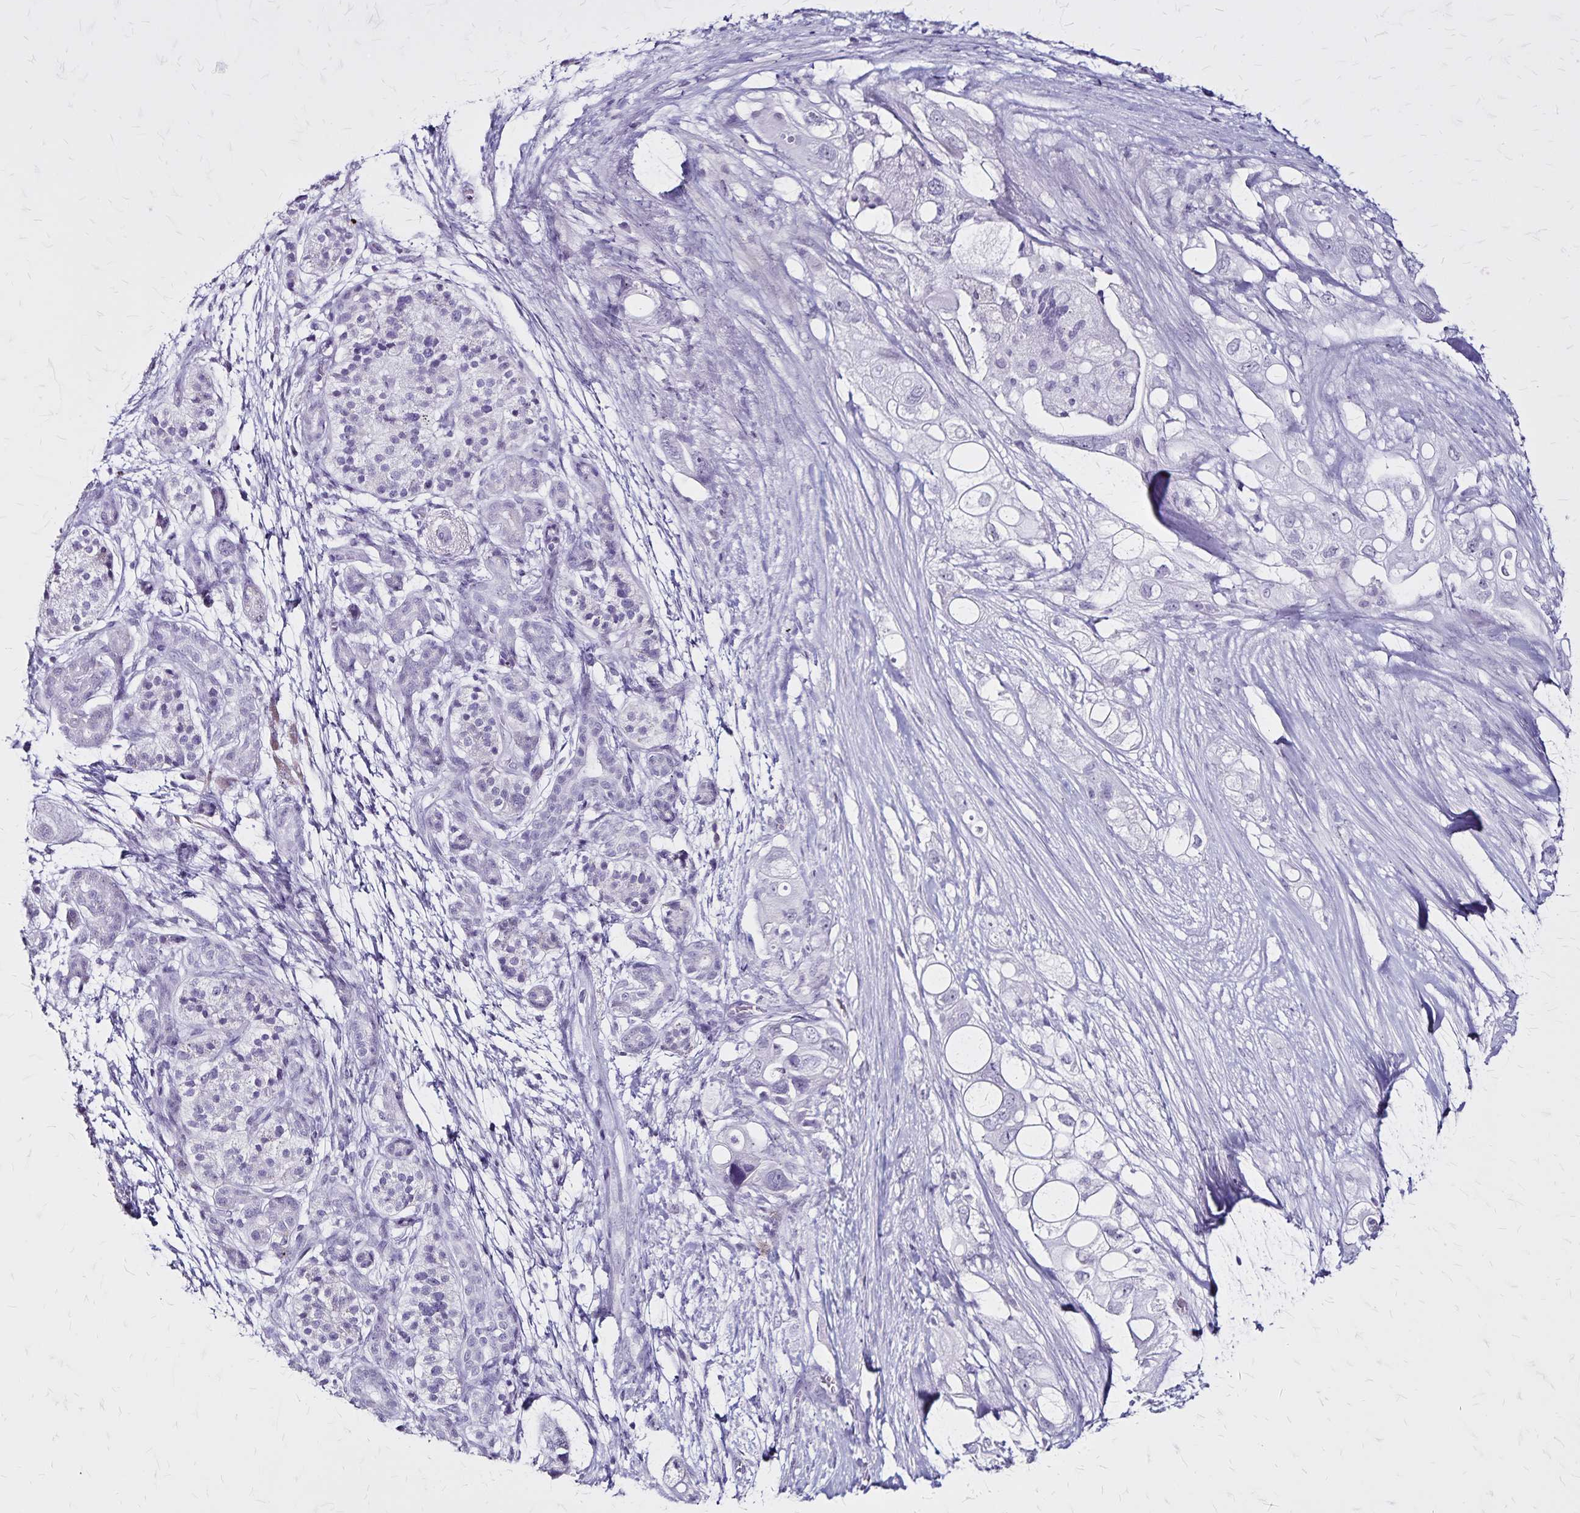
{"staining": {"intensity": "negative", "quantity": "none", "location": "none"}, "tissue": "pancreatic cancer", "cell_type": "Tumor cells", "image_type": "cancer", "snomed": [{"axis": "morphology", "description": "Adenocarcinoma, NOS"}, {"axis": "topography", "description": "Pancreas"}], "caption": "Immunohistochemical staining of human pancreatic cancer exhibits no significant staining in tumor cells.", "gene": "KRT2", "patient": {"sex": "female", "age": 72}}